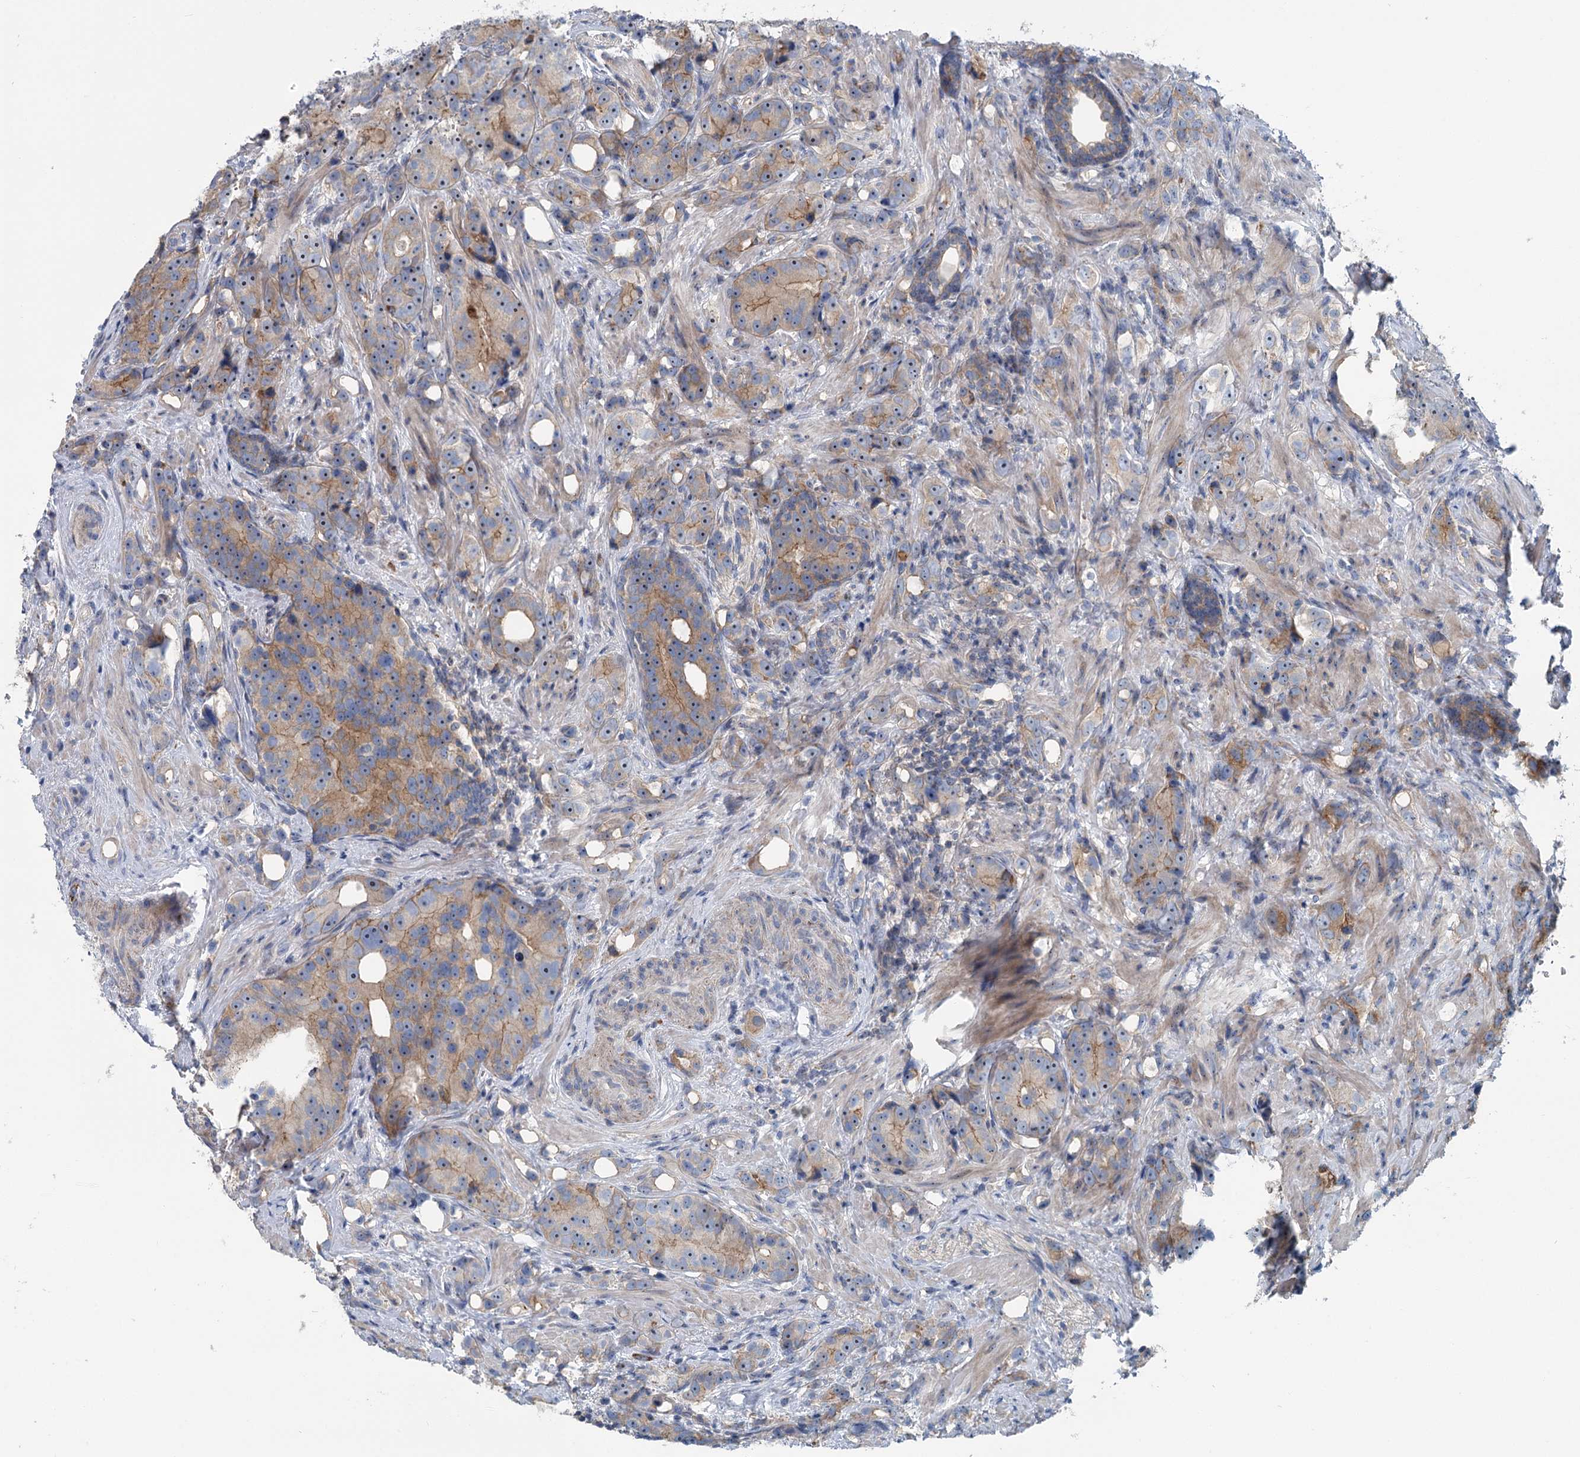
{"staining": {"intensity": "moderate", "quantity": "25%-75%", "location": "cytoplasmic/membranous"}, "tissue": "prostate cancer", "cell_type": "Tumor cells", "image_type": "cancer", "snomed": [{"axis": "morphology", "description": "Adenocarcinoma, High grade"}, {"axis": "topography", "description": "Prostate"}], "caption": "High-power microscopy captured an immunohistochemistry image of high-grade adenocarcinoma (prostate), revealing moderate cytoplasmic/membranous expression in about 25%-75% of tumor cells.", "gene": "MARK2", "patient": {"sex": "male", "age": 63}}